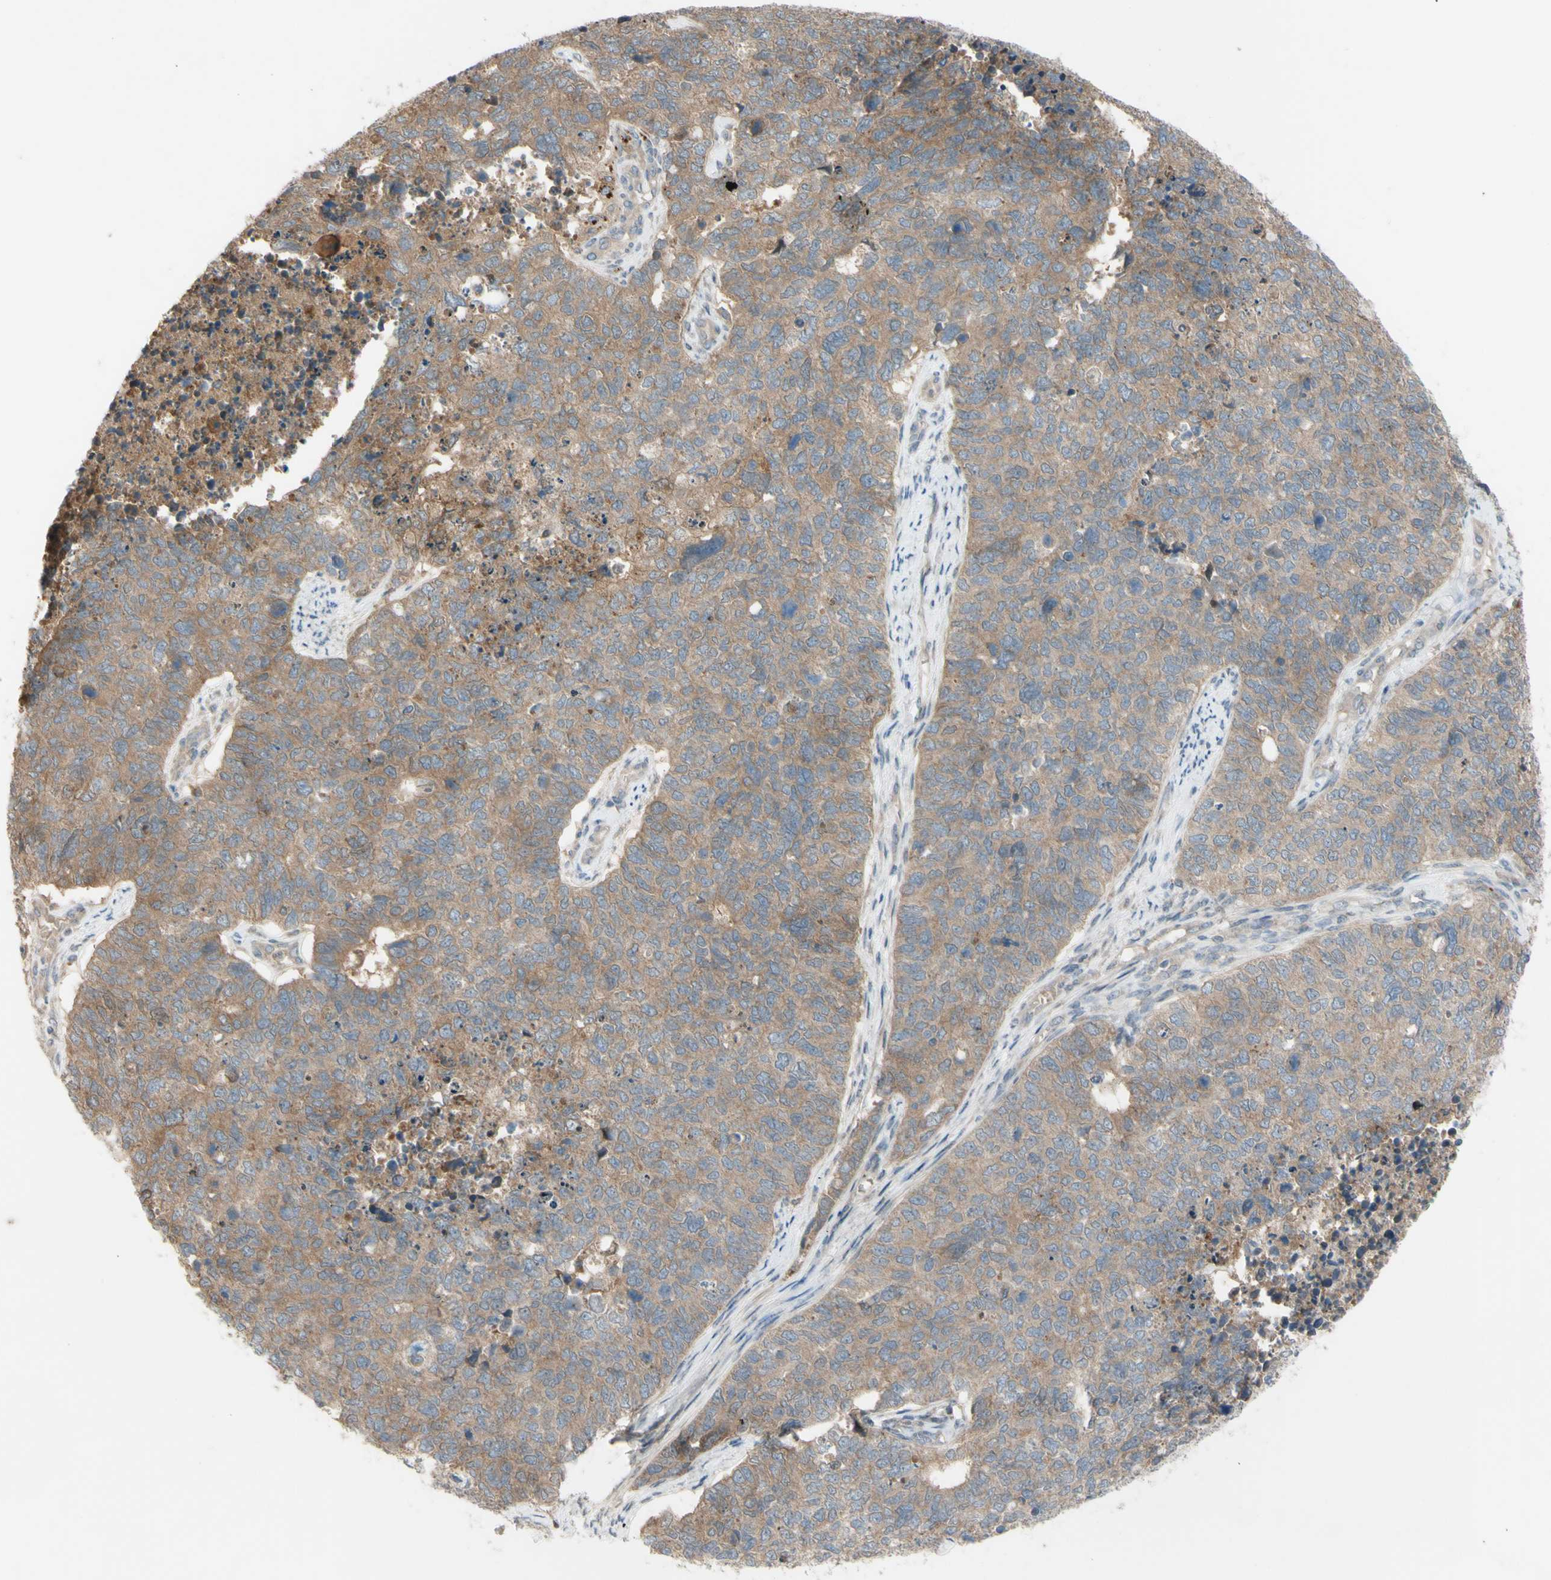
{"staining": {"intensity": "moderate", "quantity": ">75%", "location": "cytoplasmic/membranous"}, "tissue": "cervical cancer", "cell_type": "Tumor cells", "image_type": "cancer", "snomed": [{"axis": "morphology", "description": "Squamous cell carcinoma, NOS"}, {"axis": "topography", "description": "Cervix"}], "caption": "High-power microscopy captured an IHC photomicrograph of squamous cell carcinoma (cervical), revealing moderate cytoplasmic/membranous positivity in approximately >75% of tumor cells.", "gene": "AFP", "patient": {"sex": "female", "age": 63}}